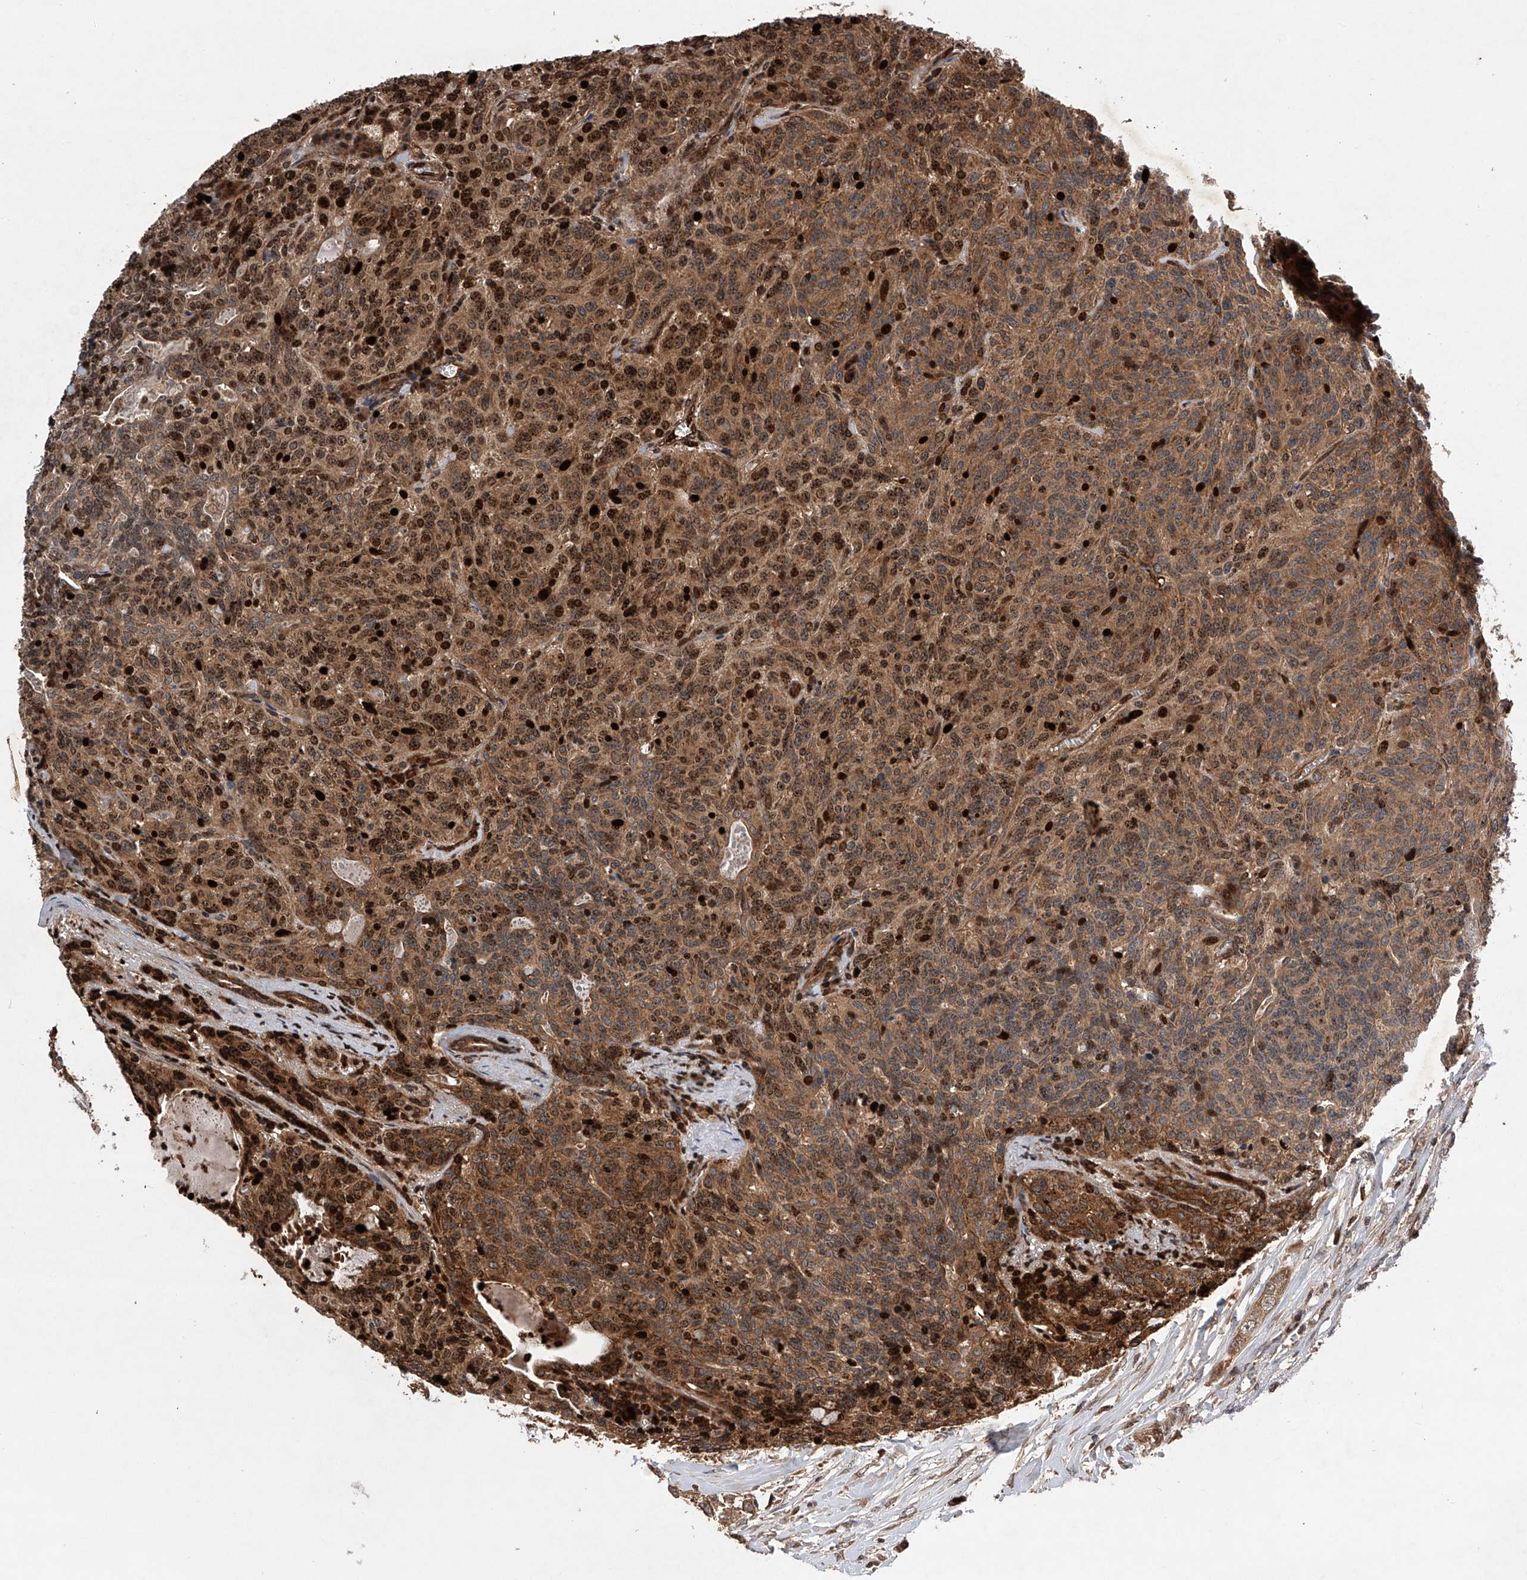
{"staining": {"intensity": "moderate", "quantity": ">75%", "location": "cytoplasmic/membranous,nuclear"}, "tissue": "carcinoid", "cell_type": "Tumor cells", "image_type": "cancer", "snomed": [{"axis": "morphology", "description": "Carcinoid, malignant, NOS"}, {"axis": "topography", "description": "Lung"}], "caption": "Malignant carcinoid stained for a protein displays moderate cytoplasmic/membranous and nuclear positivity in tumor cells.", "gene": "MAP3K11", "patient": {"sex": "female", "age": 46}}